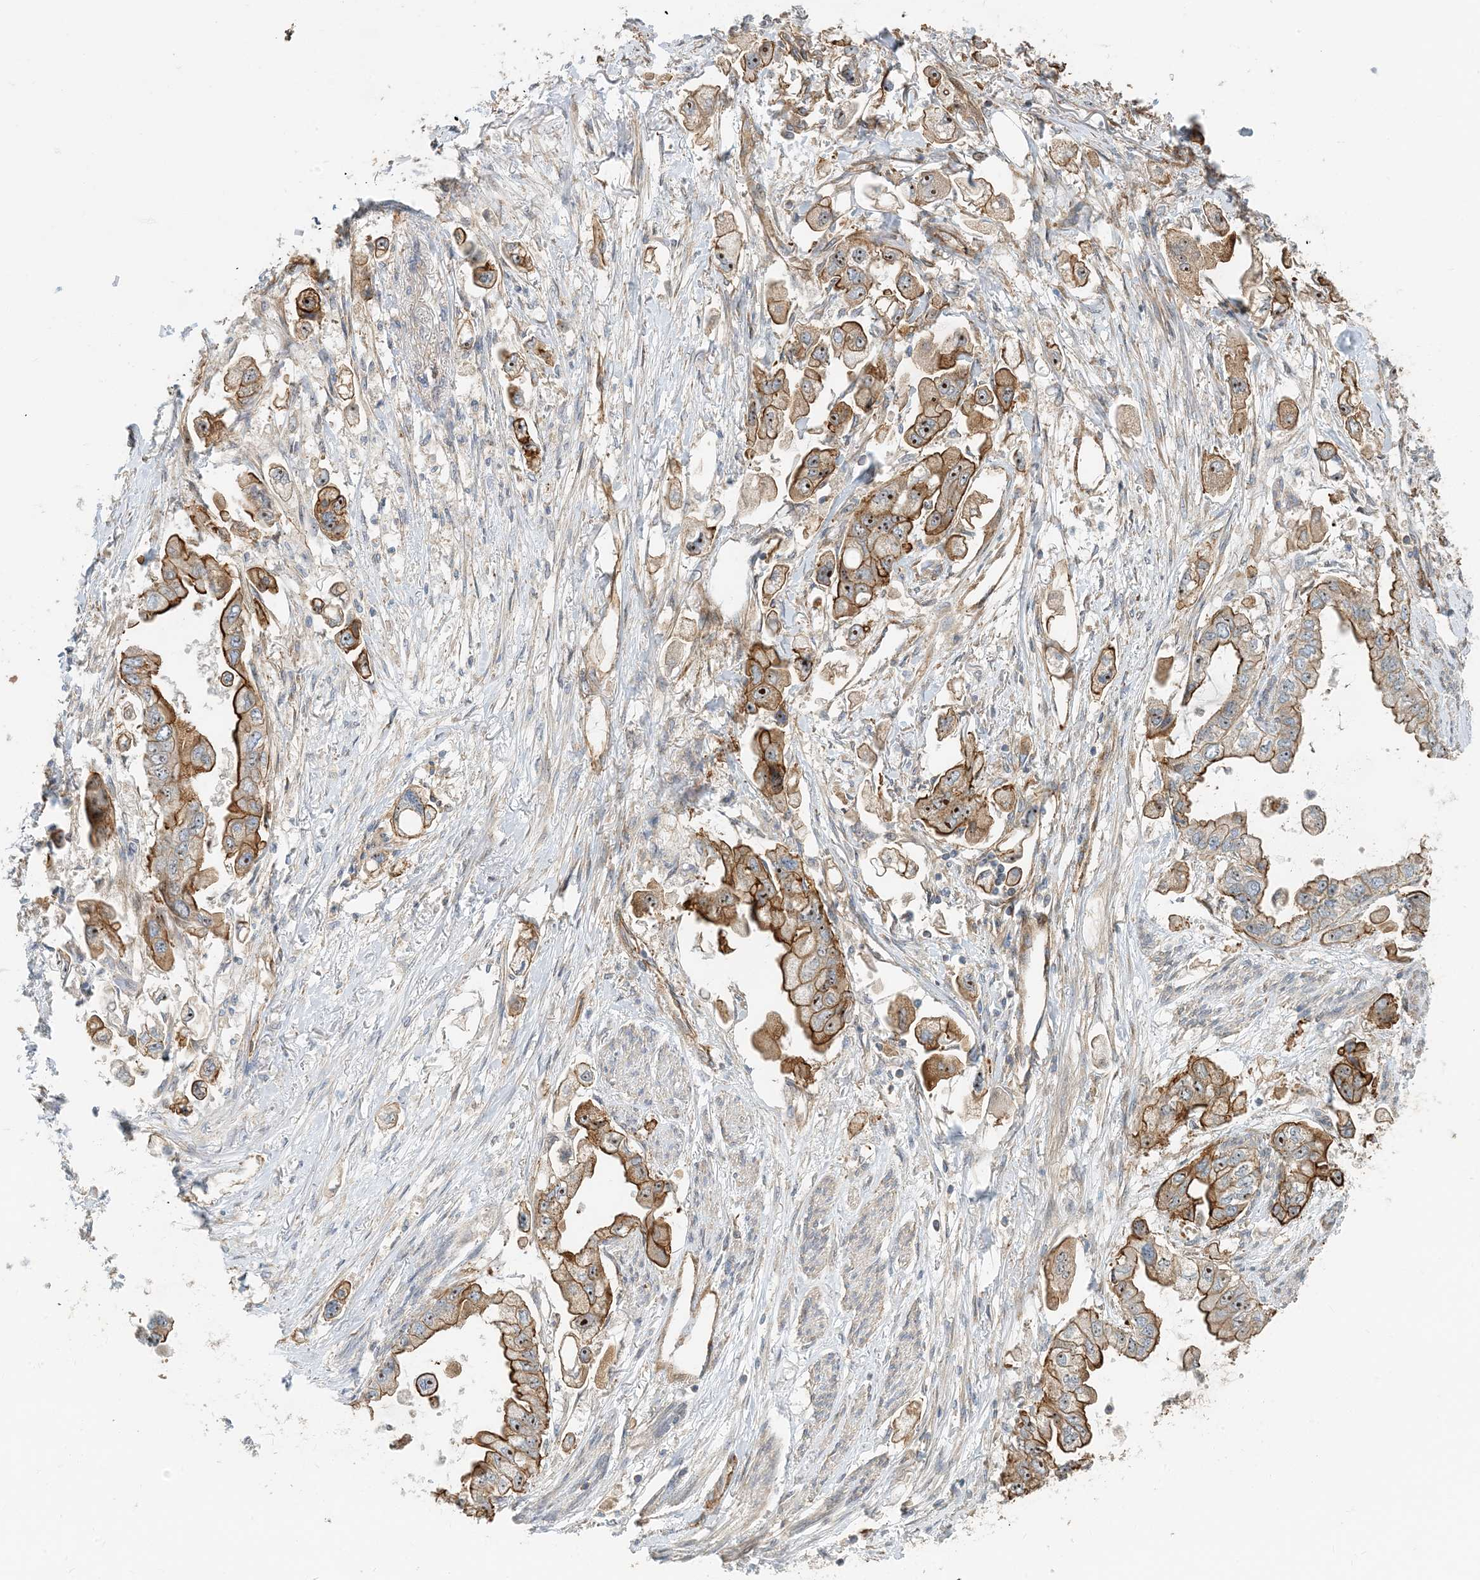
{"staining": {"intensity": "strong", "quantity": ">75%", "location": "cytoplasmic/membranous,nuclear"}, "tissue": "stomach cancer", "cell_type": "Tumor cells", "image_type": "cancer", "snomed": [{"axis": "morphology", "description": "Adenocarcinoma, NOS"}, {"axis": "topography", "description": "Stomach"}], "caption": "Strong cytoplasmic/membranous and nuclear staining is present in about >75% of tumor cells in adenocarcinoma (stomach). (DAB (3,3'-diaminobenzidine) IHC, brown staining for protein, blue staining for nuclei).", "gene": "MYL5", "patient": {"sex": "male", "age": 62}}